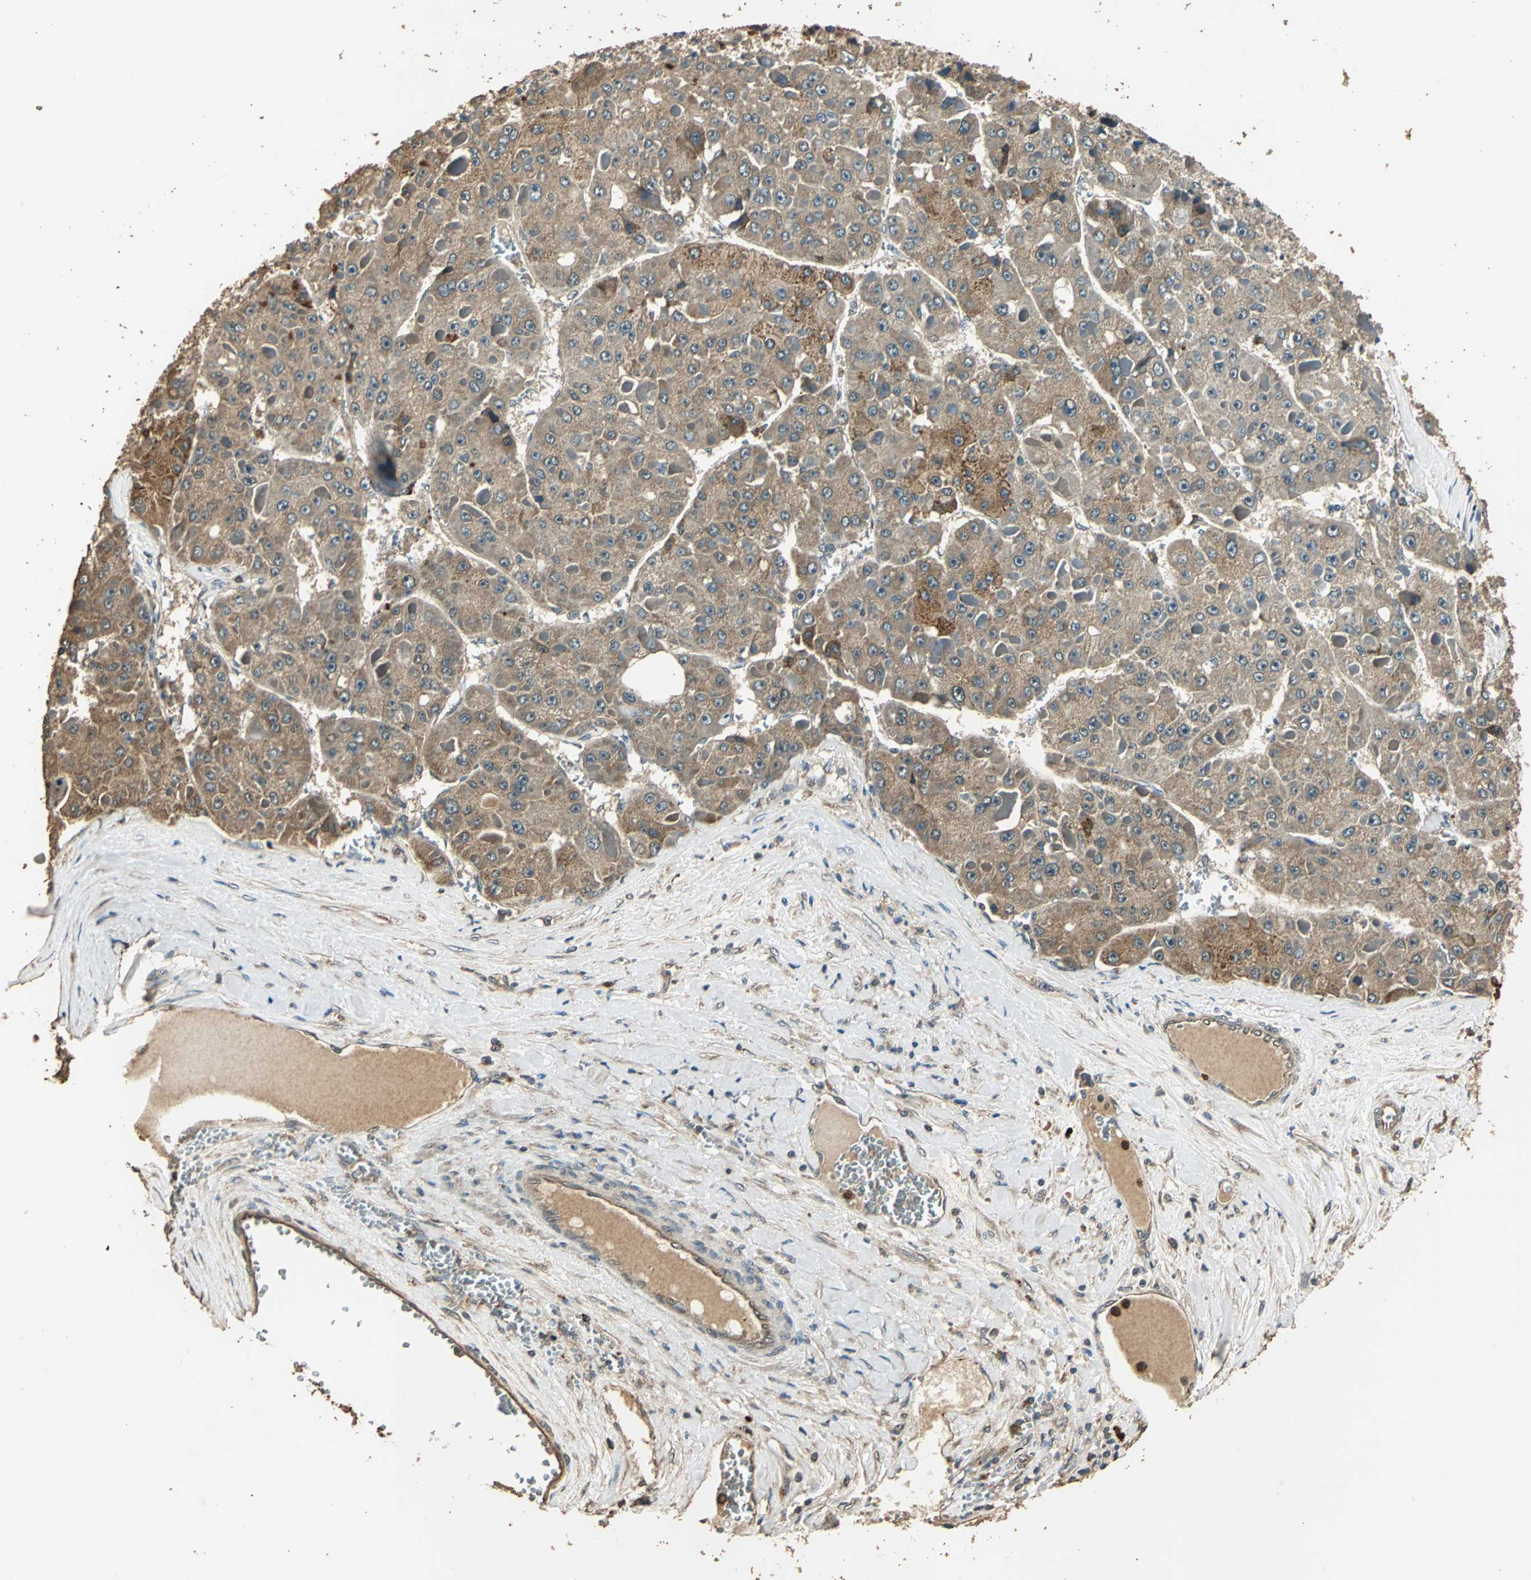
{"staining": {"intensity": "moderate", "quantity": ">75%", "location": "cytoplasmic/membranous"}, "tissue": "liver cancer", "cell_type": "Tumor cells", "image_type": "cancer", "snomed": [{"axis": "morphology", "description": "Carcinoma, Hepatocellular, NOS"}, {"axis": "topography", "description": "Liver"}], "caption": "Hepatocellular carcinoma (liver) stained with a brown dye reveals moderate cytoplasmic/membranous positive staining in about >75% of tumor cells.", "gene": "TMPRSS4", "patient": {"sex": "female", "age": 73}}